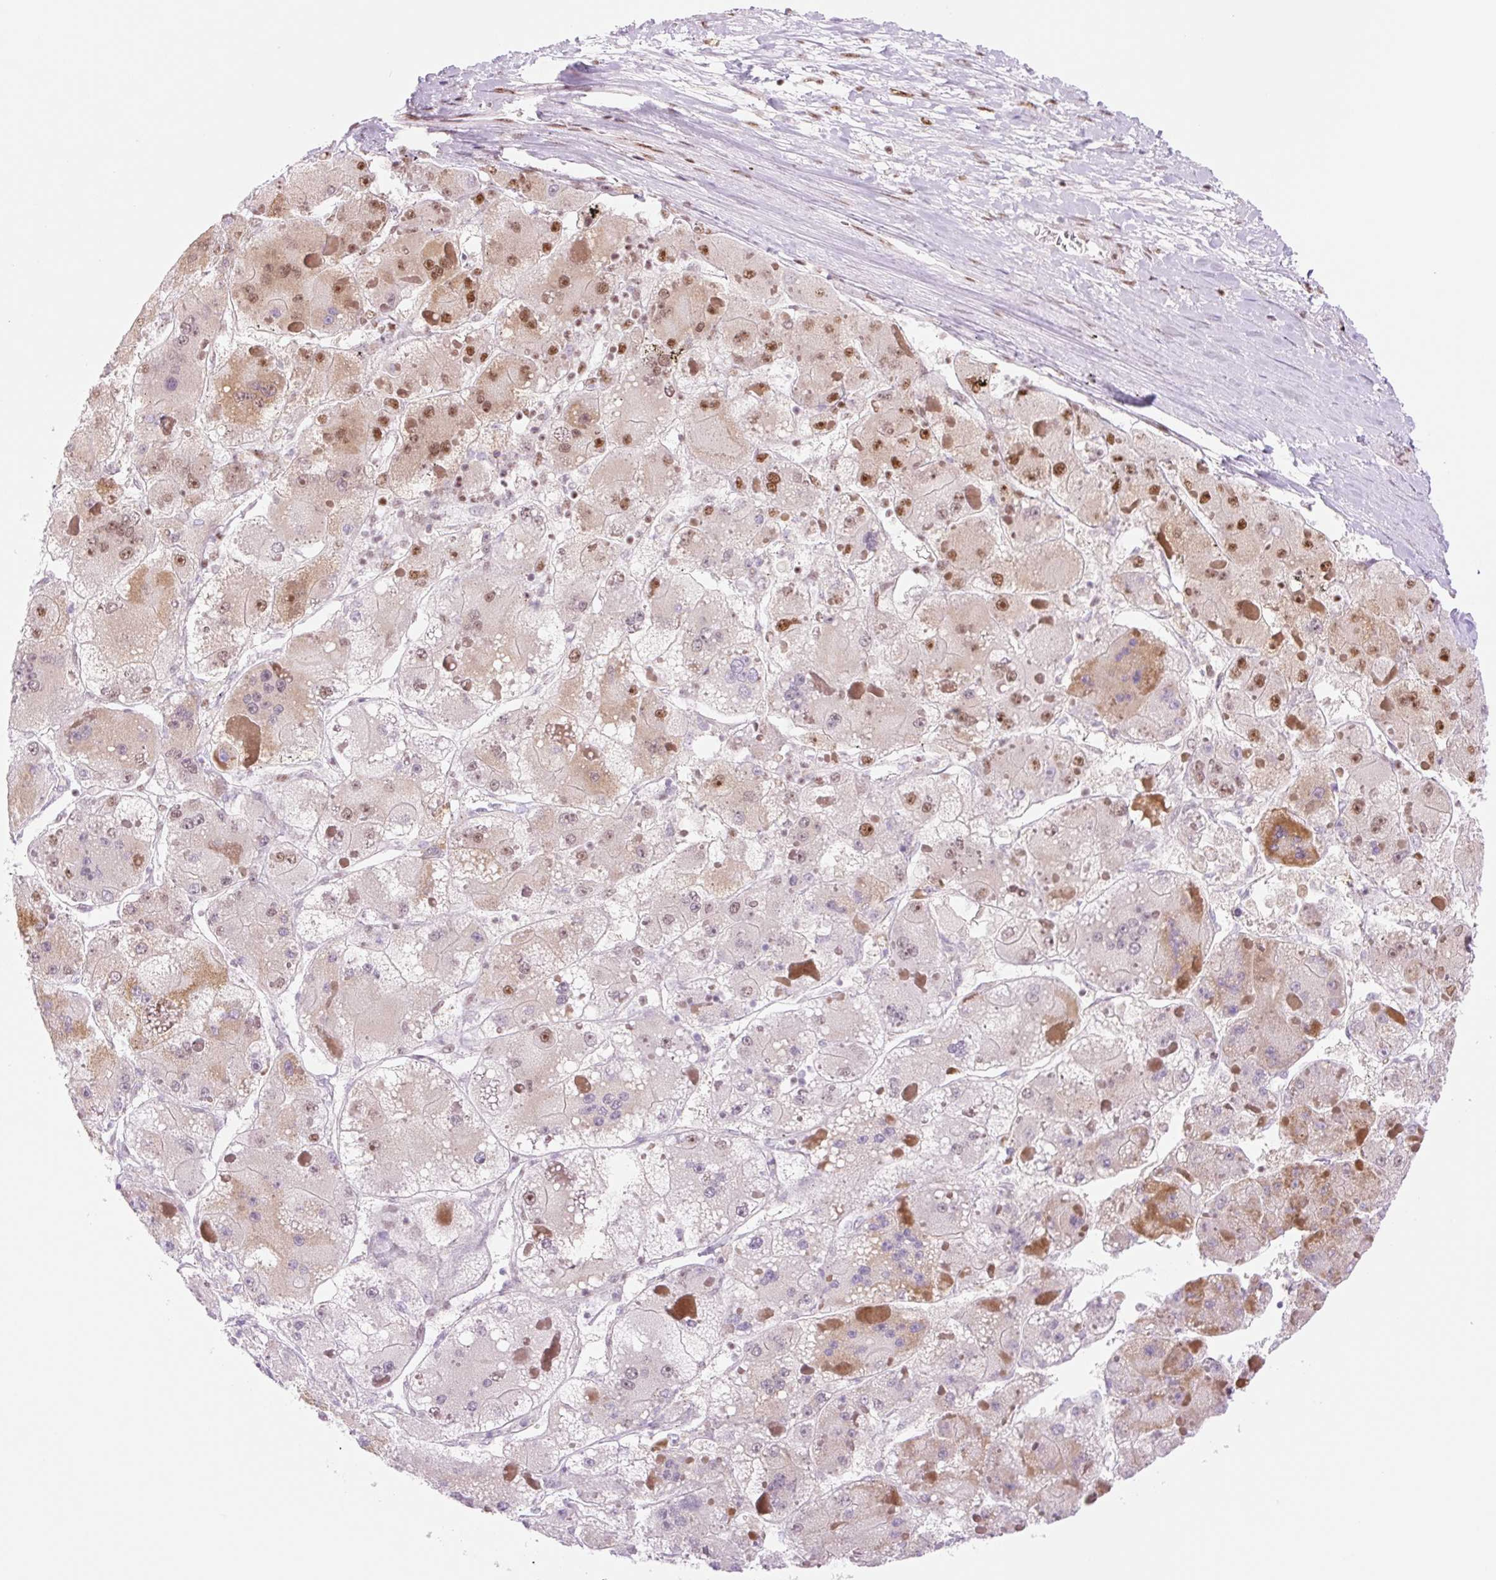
{"staining": {"intensity": "moderate", "quantity": "<25%", "location": "cytoplasmic/membranous,nuclear"}, "tissue": "liver cancer", "cell_type": "Tumor cells", "image_type": "cancer", "snomed": [{"axis": "morphology", "description": "Carcinoma, Hepatocellular, NOS"}, {"axis": "topography", "description": "Liver"}], "caption": "Human liver cancer stained for a protein (brown) reveals moderate cytoplasmic/membranous and nuclear positive expression in about <25% of tumor cells.", "gene": "PRDM11", "patient": {"sex": "female", "age": 73}}